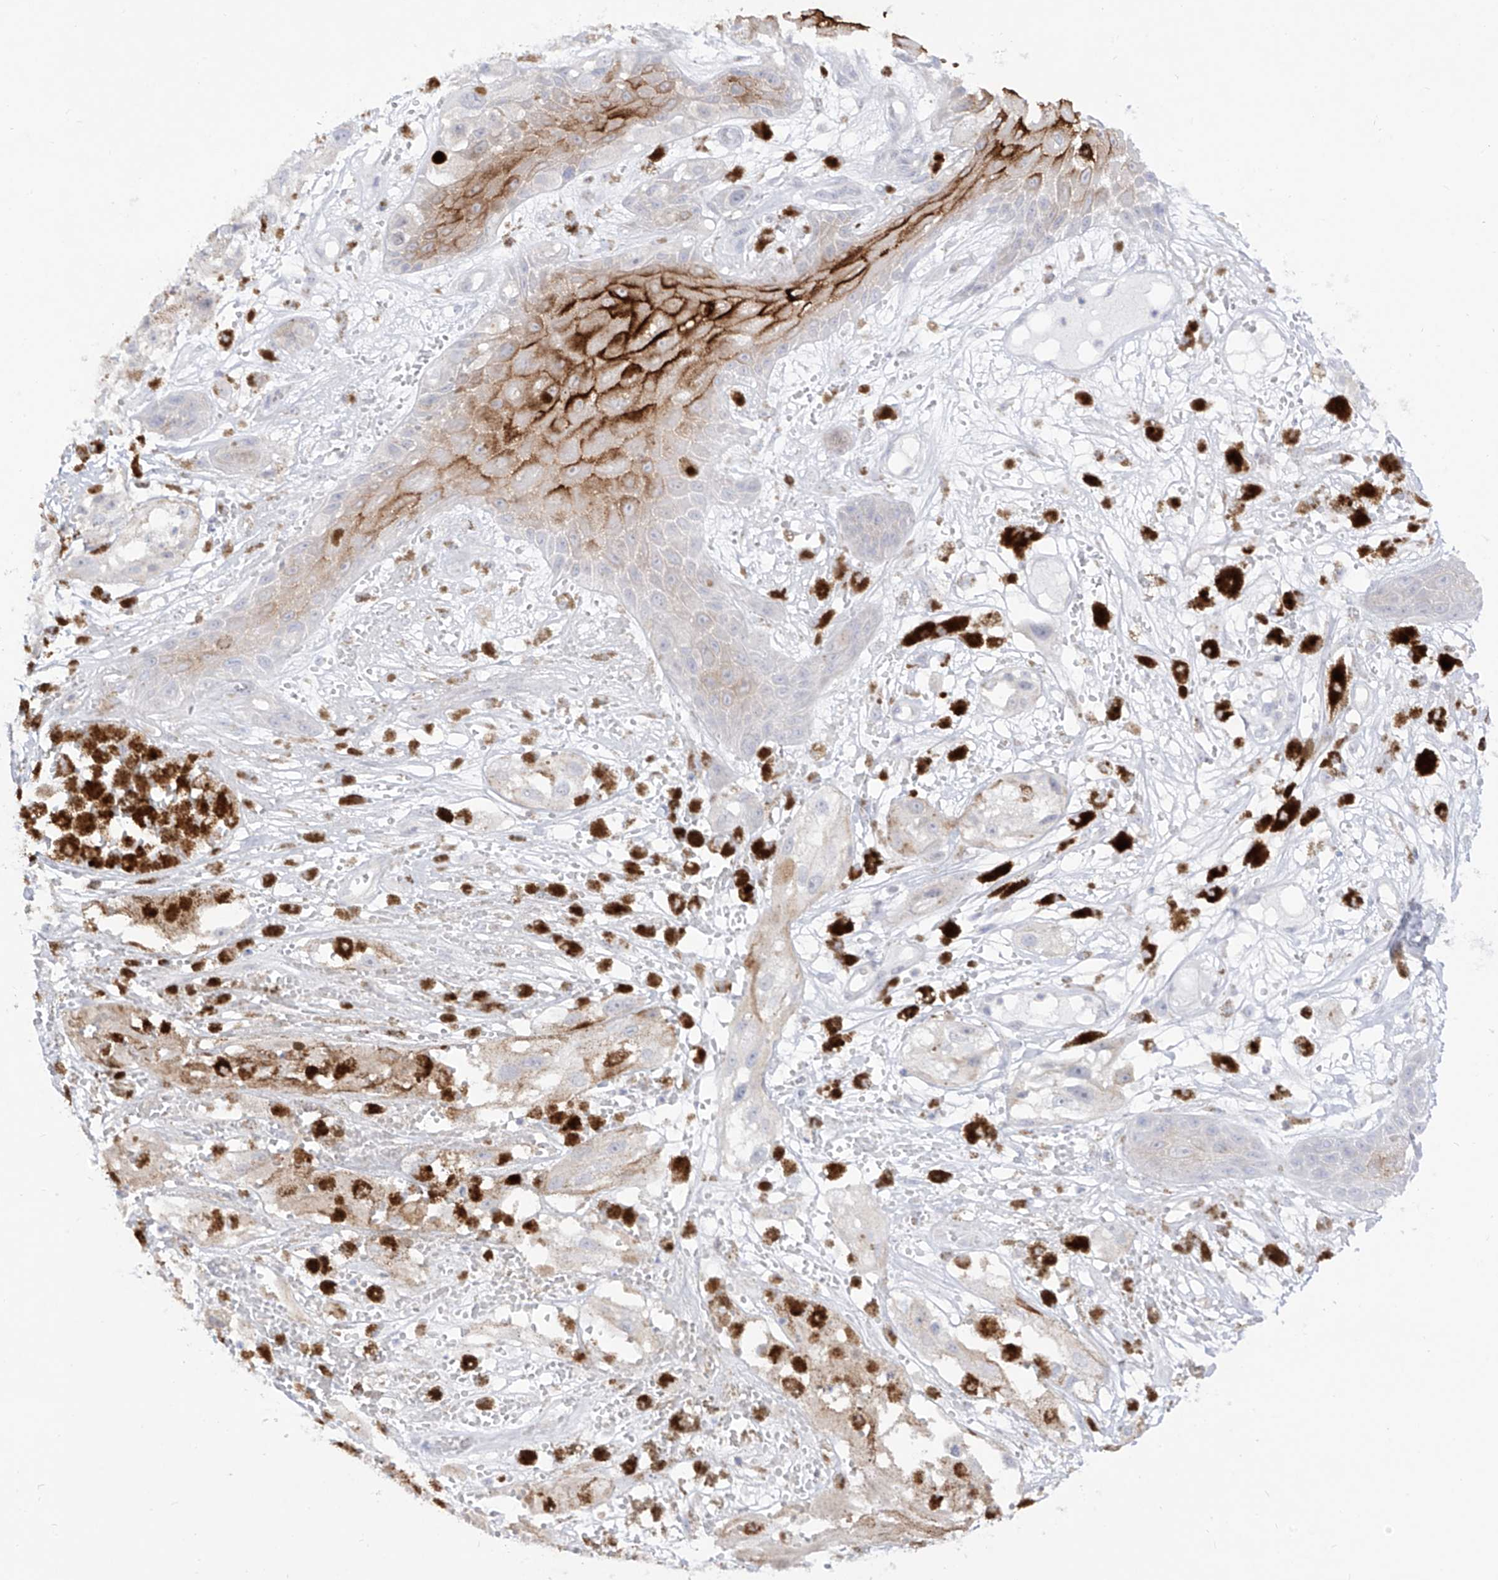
{"staining": {"intensity": "weak", "quantity": "<25%", "location": "cytoplasmic/membranous"}, "tissue": "melanoma", "cell_type": "Tumor cells", "image_type": "cancer", "snomed": [{"axis": "morphology", "description": "Malignant melanoma, NOS"}, {"axis": "topography", "description": "Skin"}], "caption": "This is an immunohistochemistry (IHC) photomicrograph of malignant melanoma. There is no positivity in tumor cells.", "gene": "DMKN", "patient": {"sex": "male", "age": 88}}